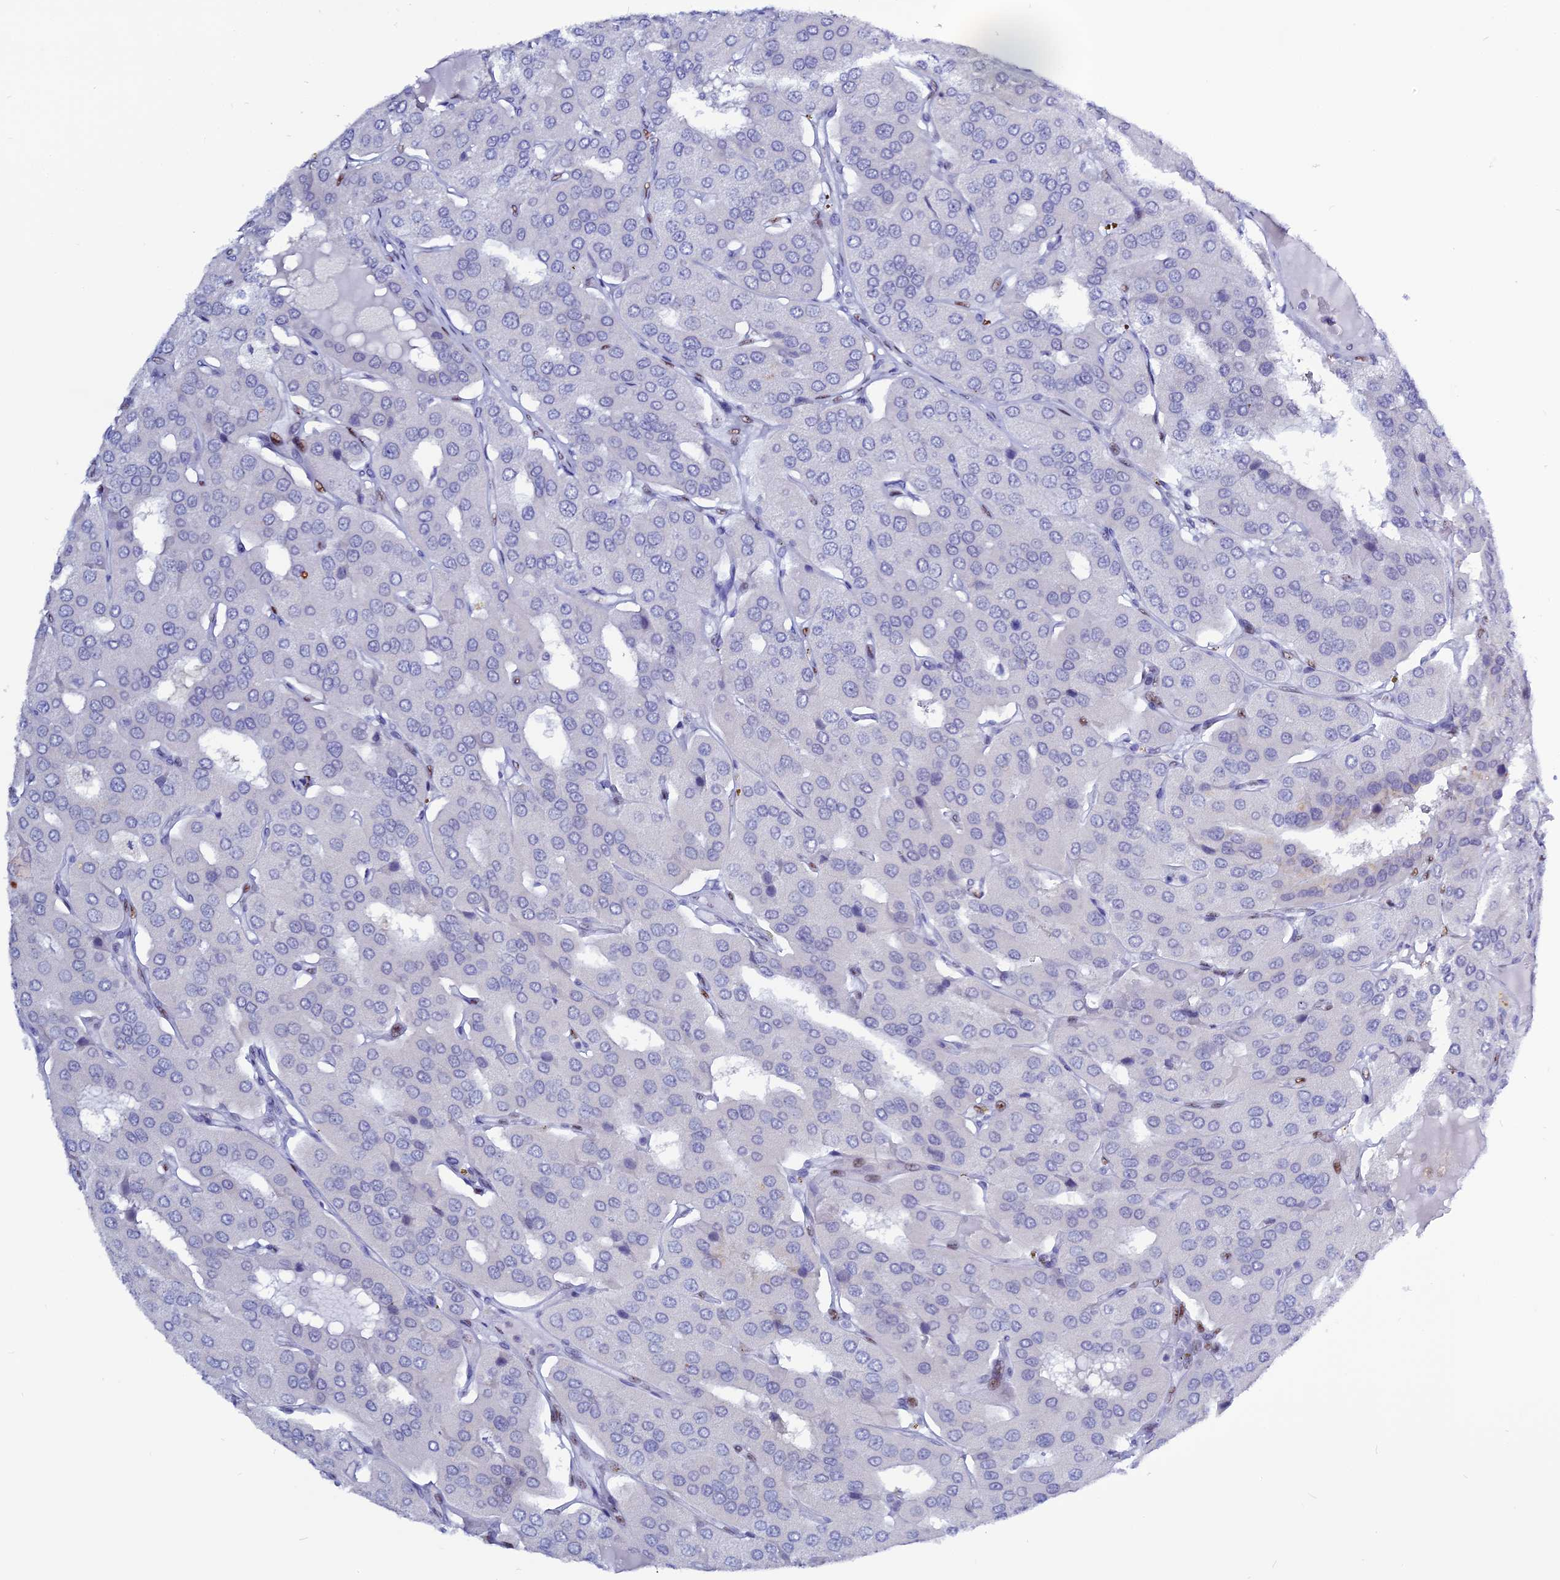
{"staining": {"intensity": "negative", "quantity": "none", "location": "none"}, "tissue": "parathyroid gland", "cell_type": "Glandular cells", "image_type": "normal", "snomed": [{"axis": "morphology", "description": "Normal tissue, NOS"}, {"axis": "morphology", "description": "Adenoma, NOS"}, {"axis": "topography", "description": "Parathyroid gland"}], "caption": "Immunohistochemical staining of normal human parathyroid gland exhibits no significant expression in glandular cells. The staining is performed using DAB brown chromogen with nuclei counter-stained in using hematoxylin.", "gene": "NOL4L", "patient": {"sex": "female", "age": 86}}